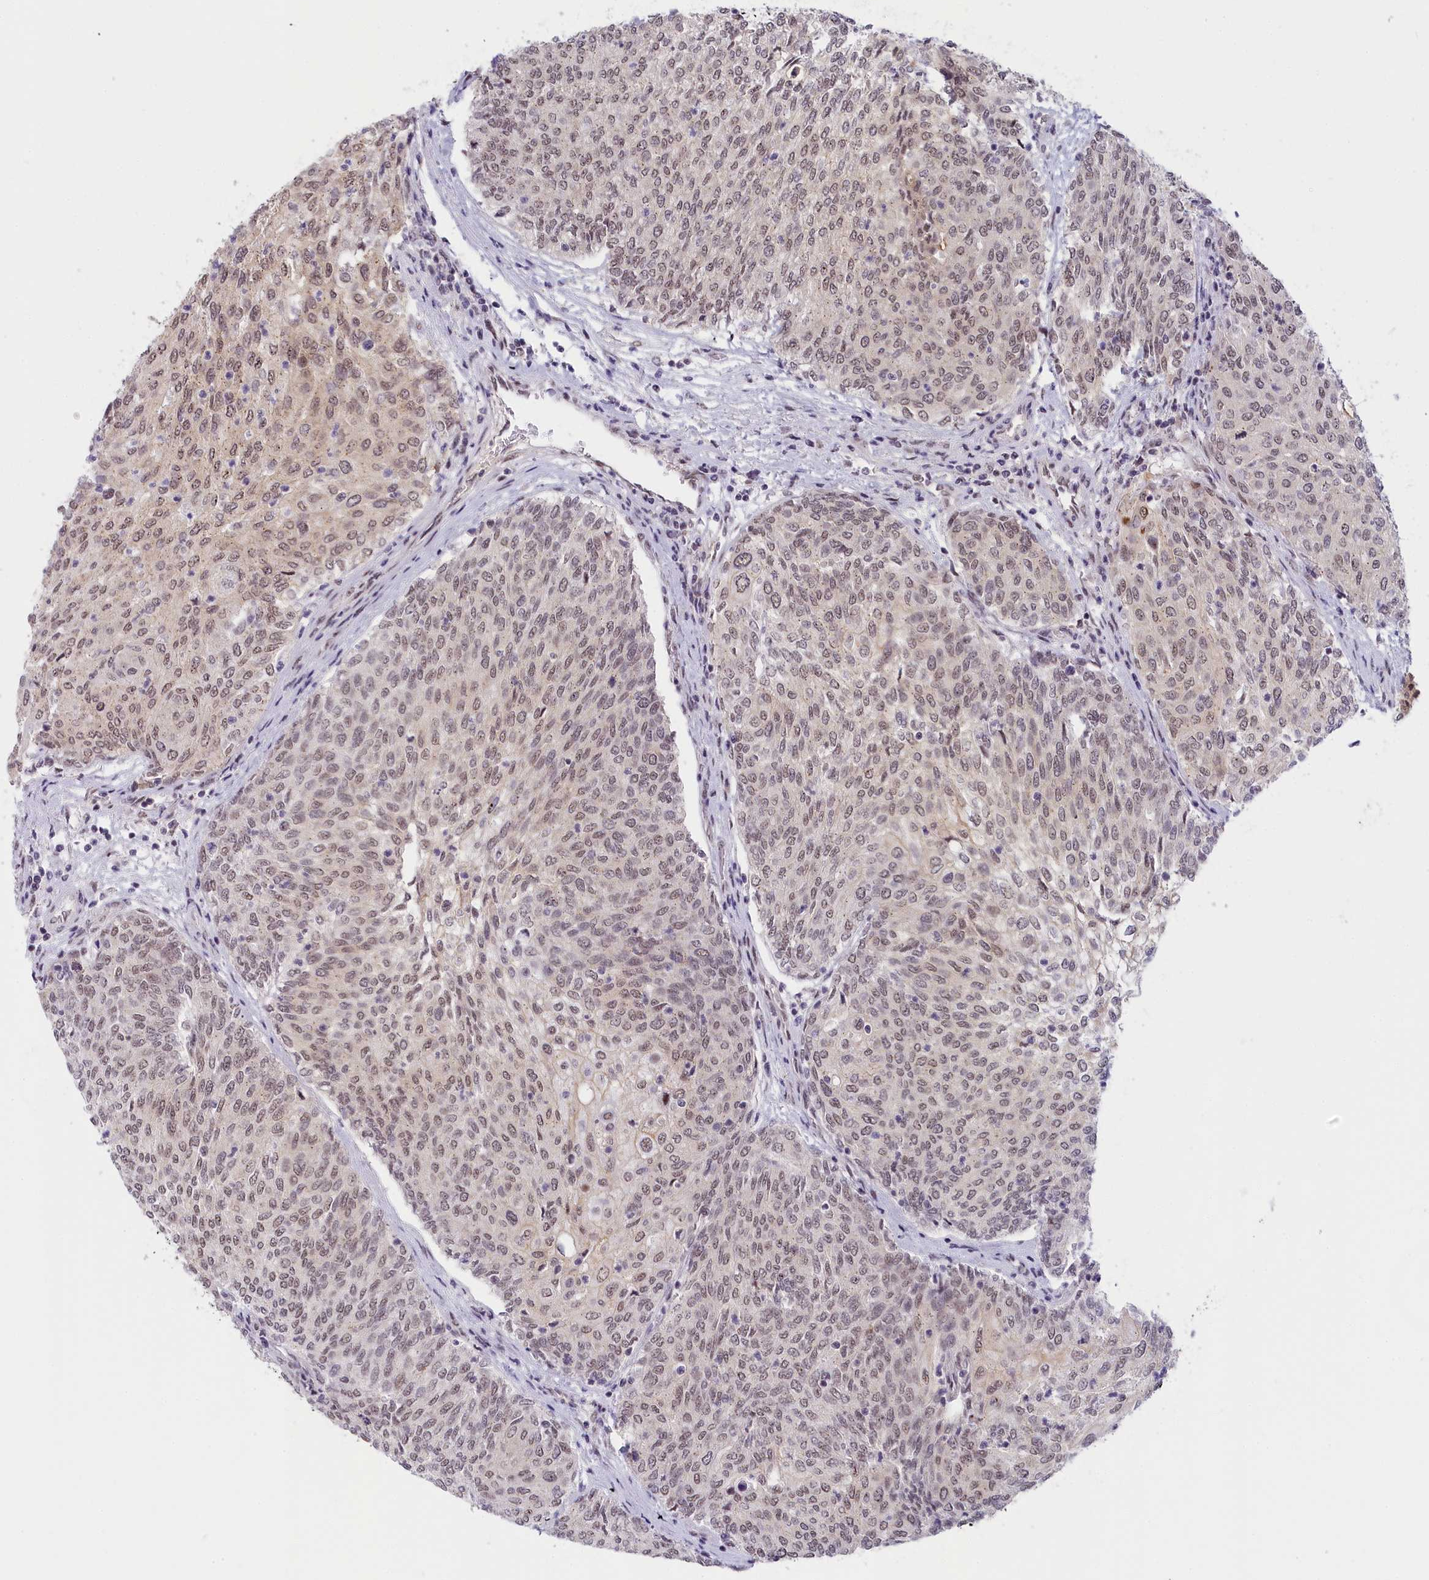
{"staining": {"intensity": "moderate", "quantity": ">75%", "location": "cytoplasmic/membranous,nuclear"}, "tissue": "urothelial cancer", "cell_type": "Tumor cells", "image_type": "cancer", "snomed": [{"axis": "morphology", "description": "Urothelial carcinoma, High grade"}, {"axis": "topography", "description": "Urinary bladder"}], "caption": "Tumor cells exhibit moderate cytoplasmic/membranous and nuclear expression in approximately >75% of cells in urothelial cancer.", "gene": "SEC31B", "patient": {"sex": "female", "age": 79}}